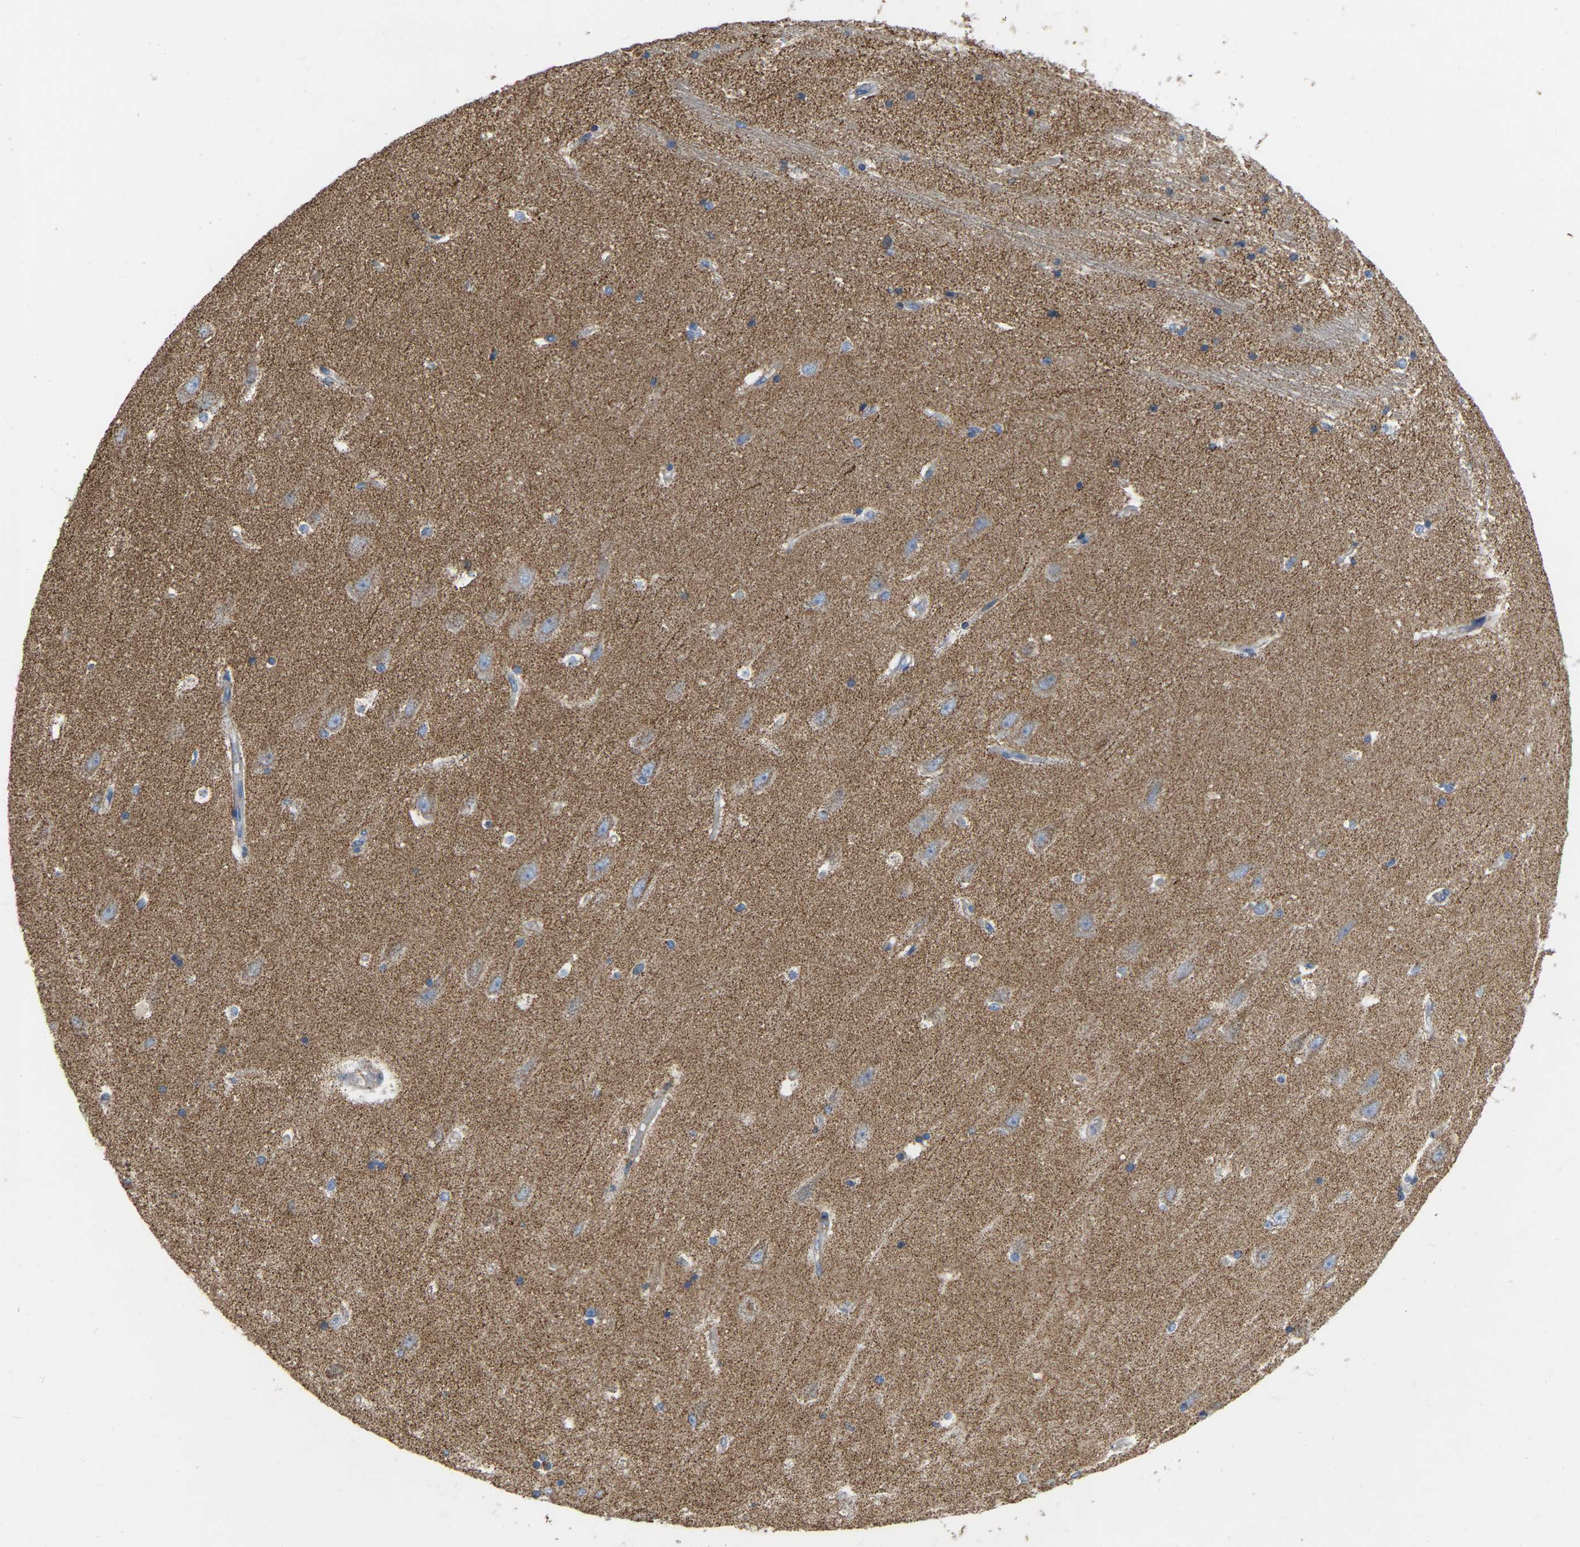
{"staining": {"intensity": "moderate", "quantity": "<25%", "location": "cytoplasmic/membranous"}, "tissue": "hippocampus", "cell_type": "Glial cells", "image_type": "normal", "snomed": [{"axis": "morphology", "description": "Normal tissue, NOS"}, {"axis": "topography", "description": "Hippocampus"}], "caption": "Moderate cytoplasmic/membranous staining for a protein is present in approximately <25% of glial cells of unremarkable hippocampus using immunohistochemistry.", "gene": "CBLB", "patient": {"sex": "male", "age": 45}}